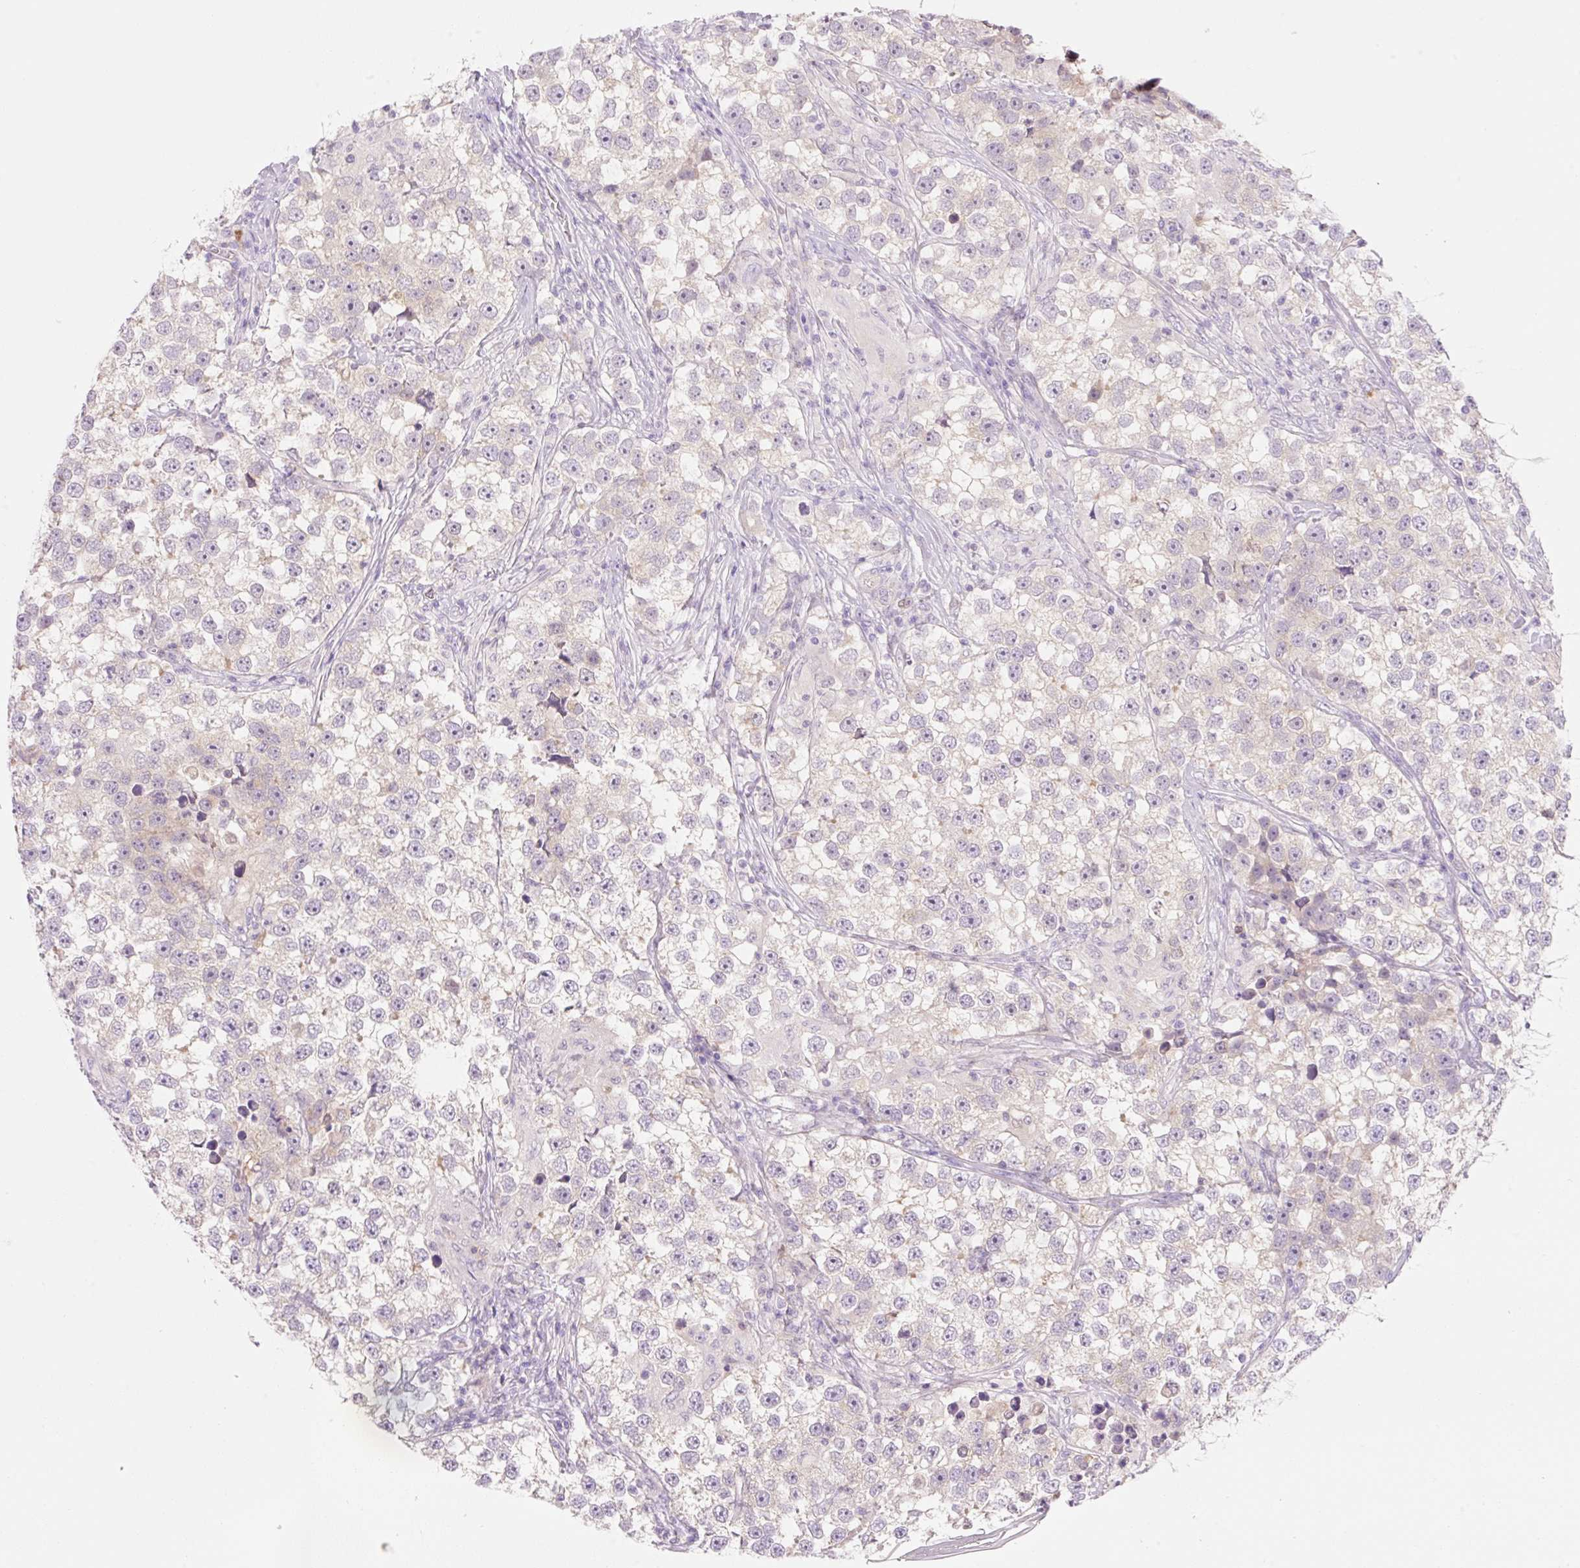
{"staining": {"intensity": "negative", "quantity": "none", "location": "none"}, "tissue": "testis cancer", "cell_type": "Tumor cells", "image_type": "cancer", "snomed": [{"axis": "morphology", "description": "Seminoma, NOS"}, {"axis": "topography", "description": "Testis"}], "caption": "Tumor cells are negative for protein expression in human testis cancer (seminoma). (Immunohistochemistry (ihc), brightfield microscopy, high magnification).", "gene": "FABP5", "patient": {"sex": "male", "age": 46}}